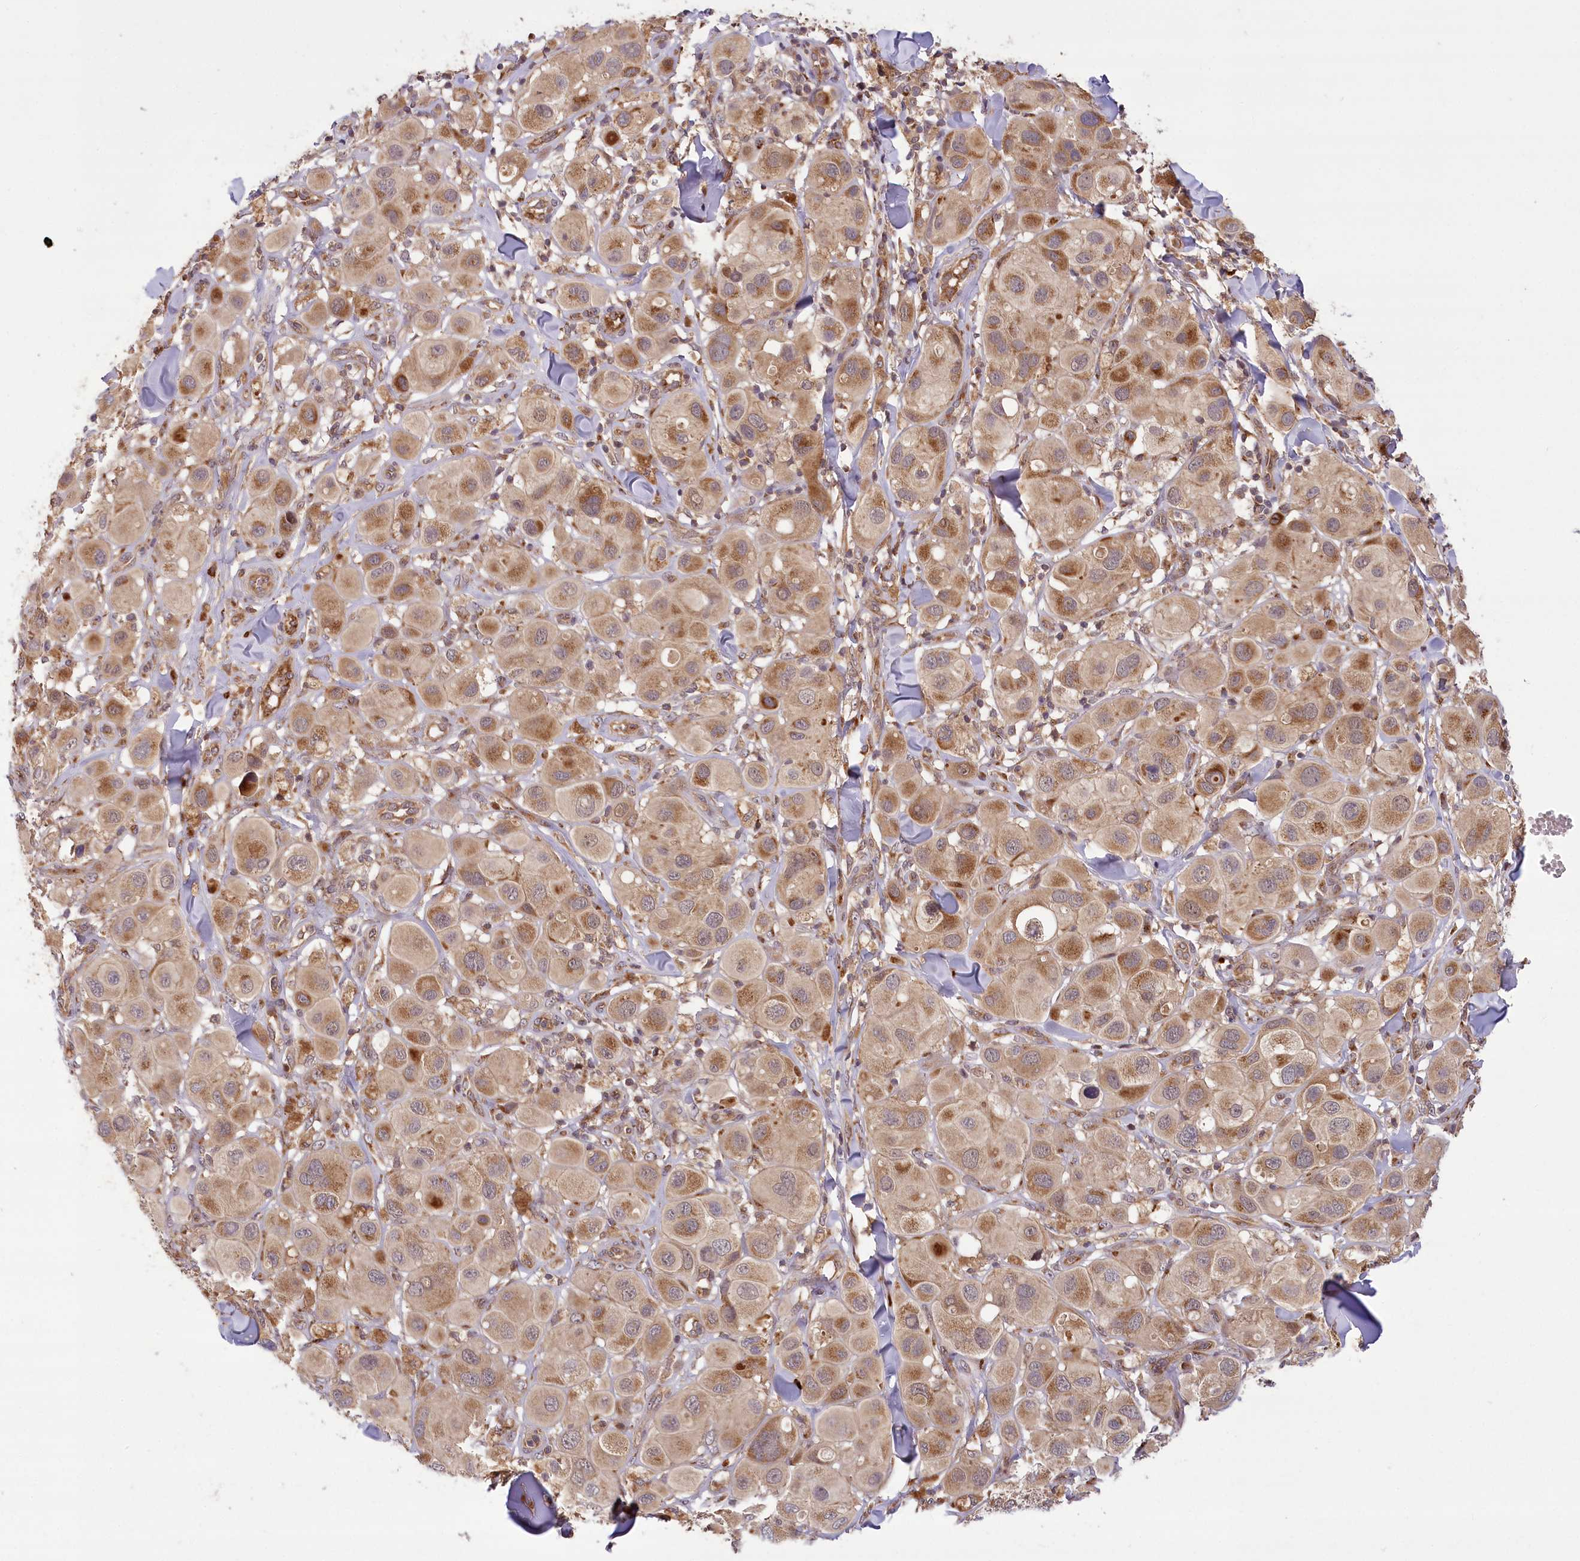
{"staining": {"intensity": "moderate", "quantity": ">75%", "location": "cytoplasmic/membranous"}, "tissue": "melanoma", "cell_type": "Tumor cells", "image_type": "cancer", "snomed": [{"axis": "morphology", "description": "Malignant melanoma, Metastatic site"}, {"axis": "topography", "description": "Skin"}], "caption": "Melanoma stained for a protein (brown) displays moderate cytoplasmic/membranous positive expression in approximately >75% of tumor cells.", "gene": "CARD19", "patient": {"sex": "male", "age": 41}}